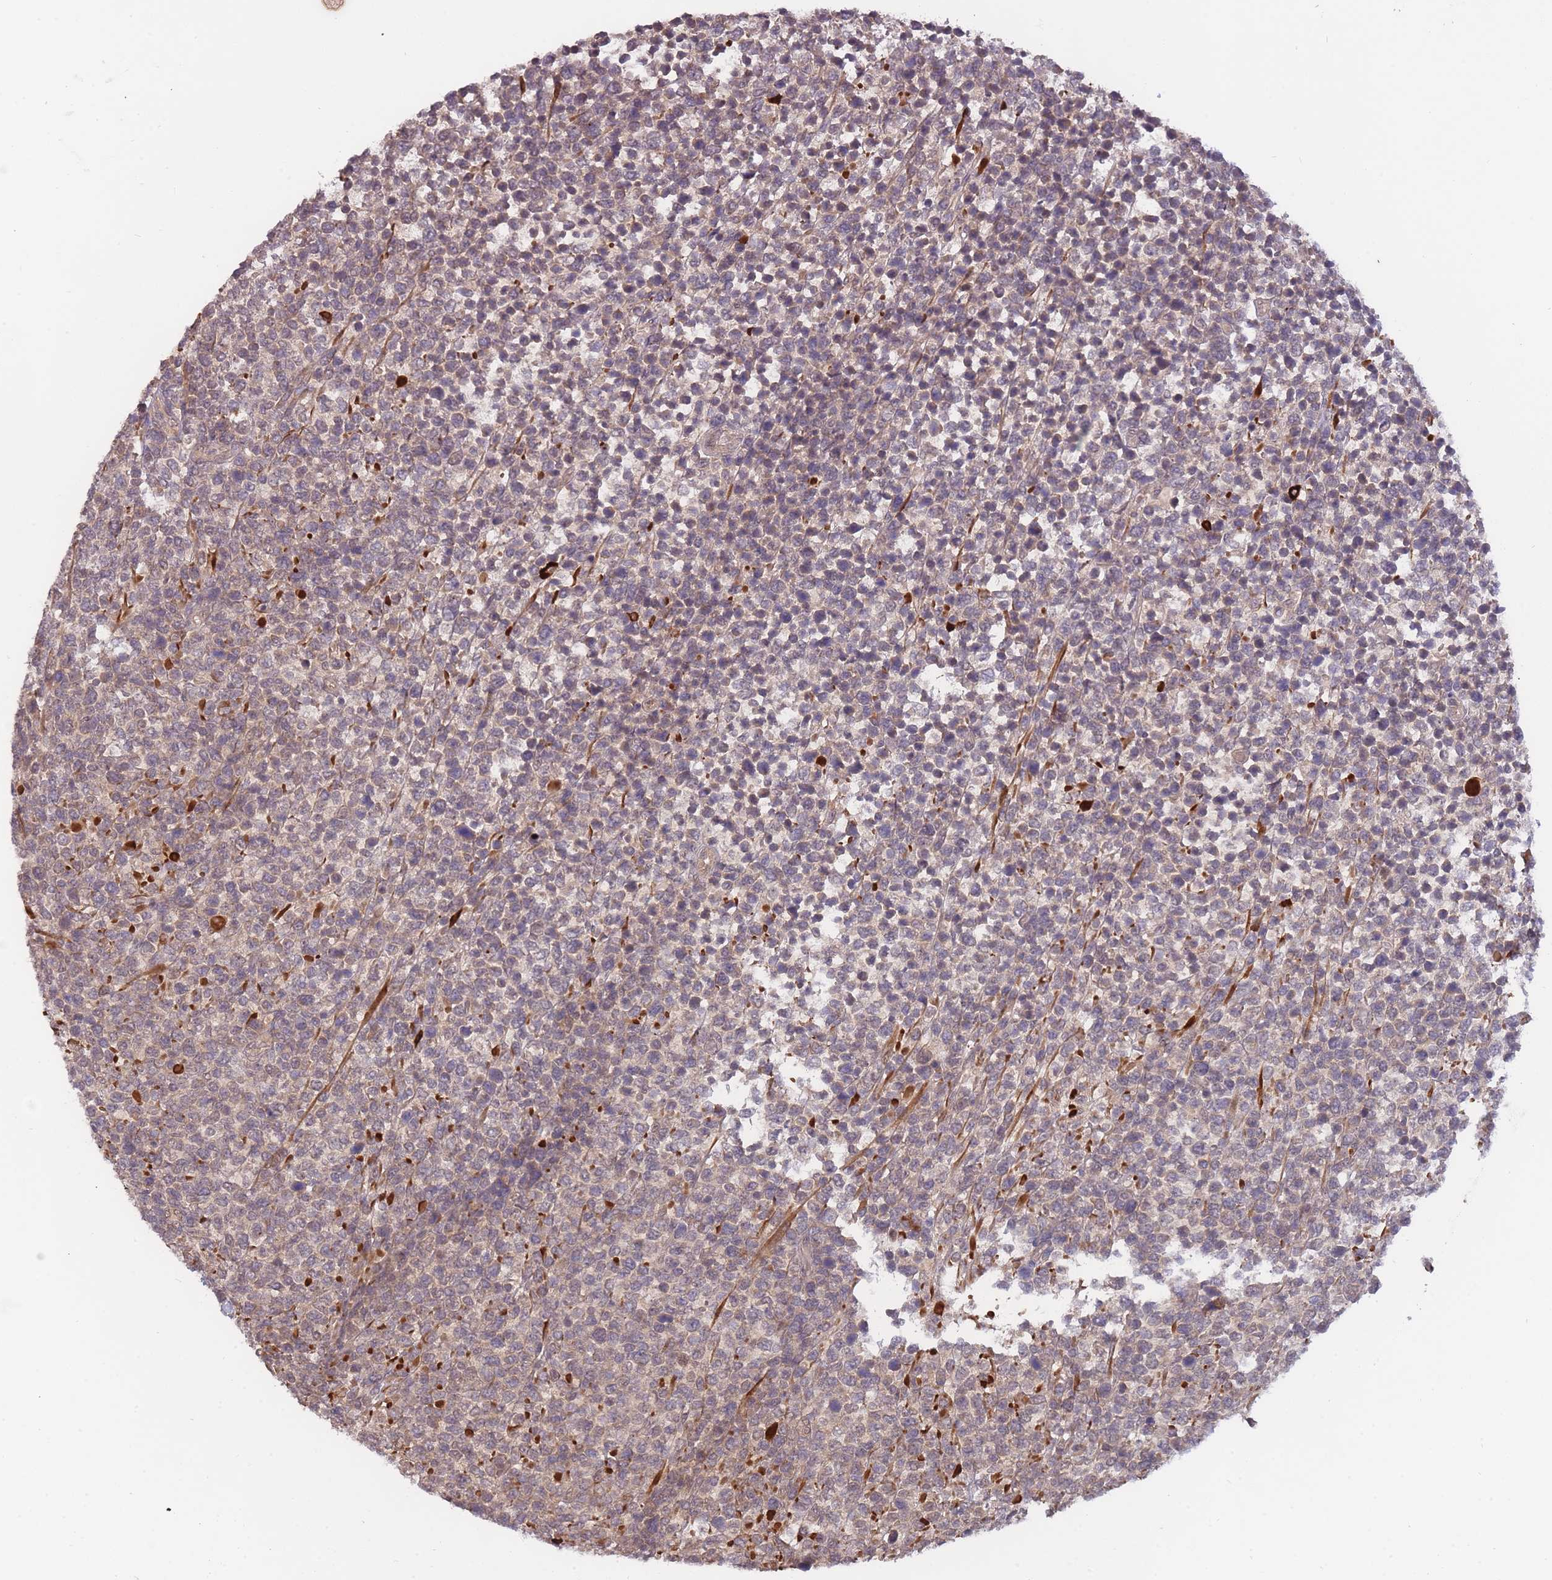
{"staining": {"intensity": "weak", "quantity": "<25%", "location": "cytoplasmic/membranous"}, "tissue": "lymphoma", "cell_type": "Tumor cells", "image_type": "cancer", "snomed": [{"axis": "morphology", "description": "Malignant lymphoma, non-Hodgkin's type, High grade"}, {"axis": "topography", "description": "Soft tissue"}], "caption": "Tumor cells show no significant protein staining in lymphoma.", "gene": "SMC6", "patient": {"sex": "female", "age": 56}}